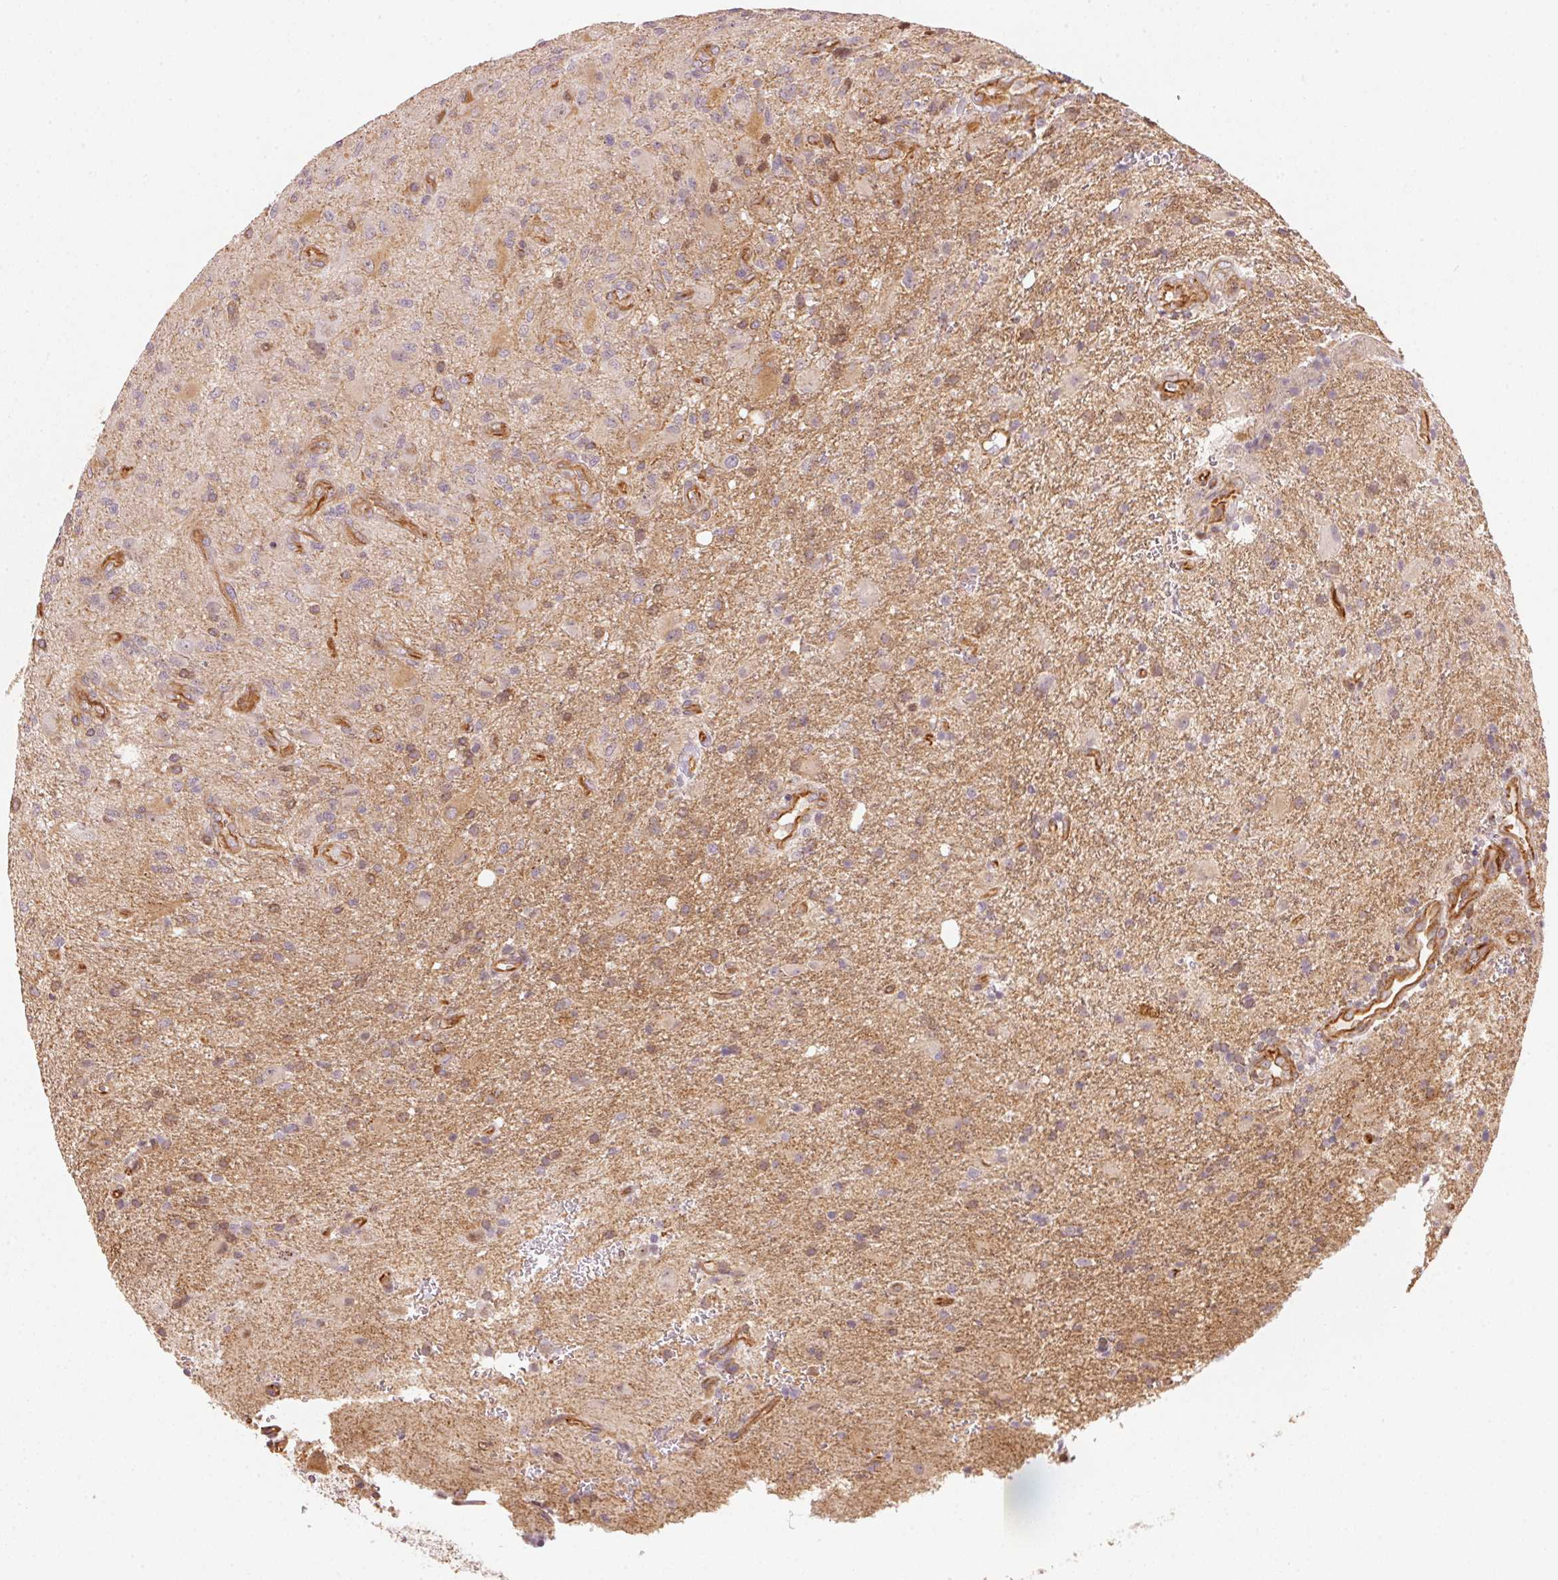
{"staining": {"intensity": "negative", "quantity": "none", "location": "none"}, "tissue": "glioma", "cell_type": "Tumor cells", "image_type": "cancer", "snomed": [{"axis": "morphology", "description": "Glioma, malignant, High grade"}, {"axis": "topography", "description": "Brain"}], "caption": "Micrograph shows no significant protein positivity in tumor cells of glioma.", "gene": "FOXR2", "patient": {"sex": "female", "age": 65}}